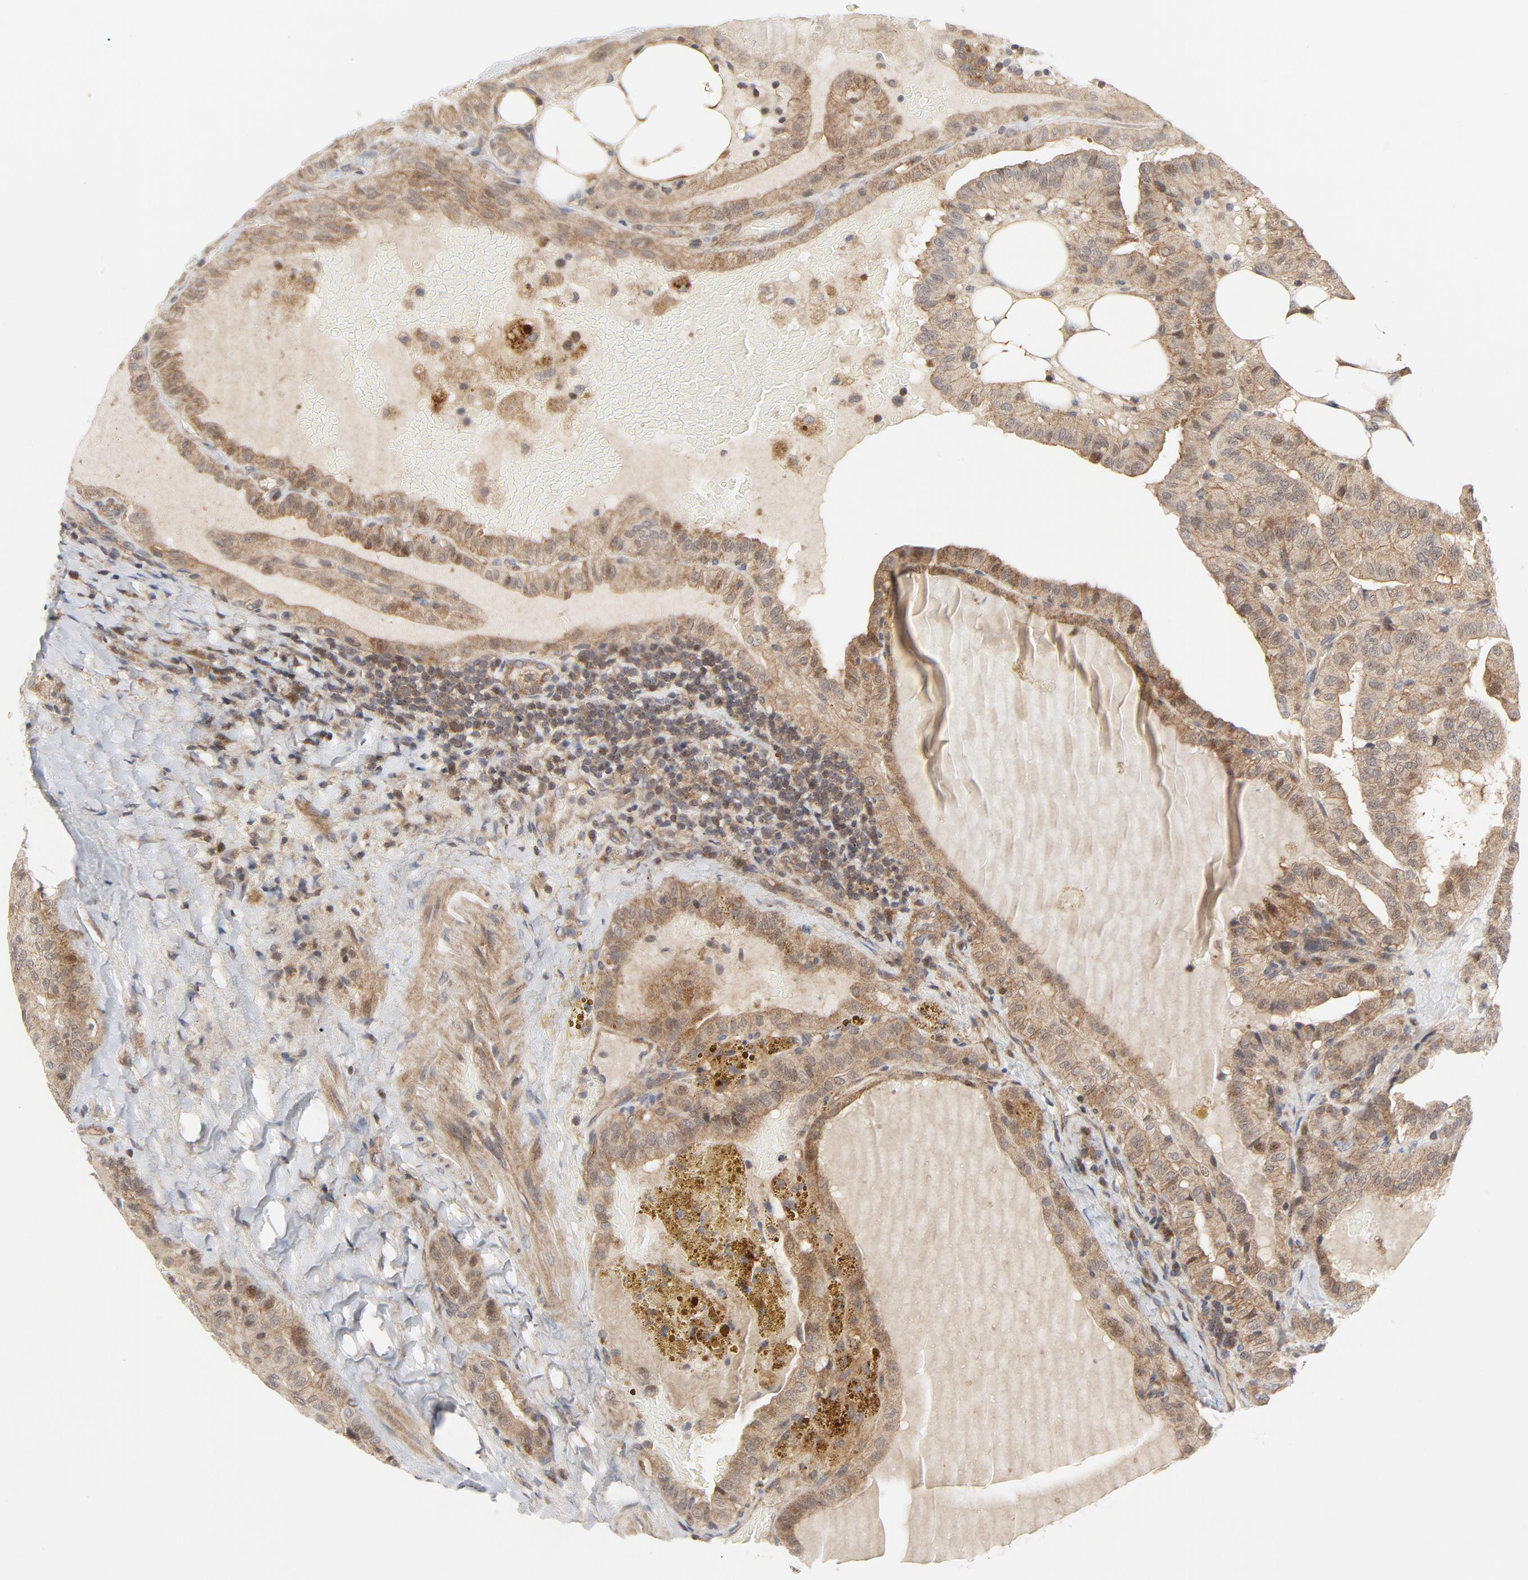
{"staining": {"intensity": "moderate", "quantity": ">75%", "location": "cytoplasmic/membranous,nuclear"}, "tissue": "thyroid cancer", "cell_type": "Tumor cells", "image_type": "cancer", "snomed": [{"axis": "morphology", "description": "Papillary adenocarcinoma, NOS"}, {"axis": "topography", "description": "Thyroid gland"}], "caption": "A medium amount of moderate cytoplasmic/membranous and nuclear staining is identified in approximately >75% of tumor cells in thyroid cancer tissue.", "gene": "MAP2K7", "patient": {"sex": "male", "age": 77}}